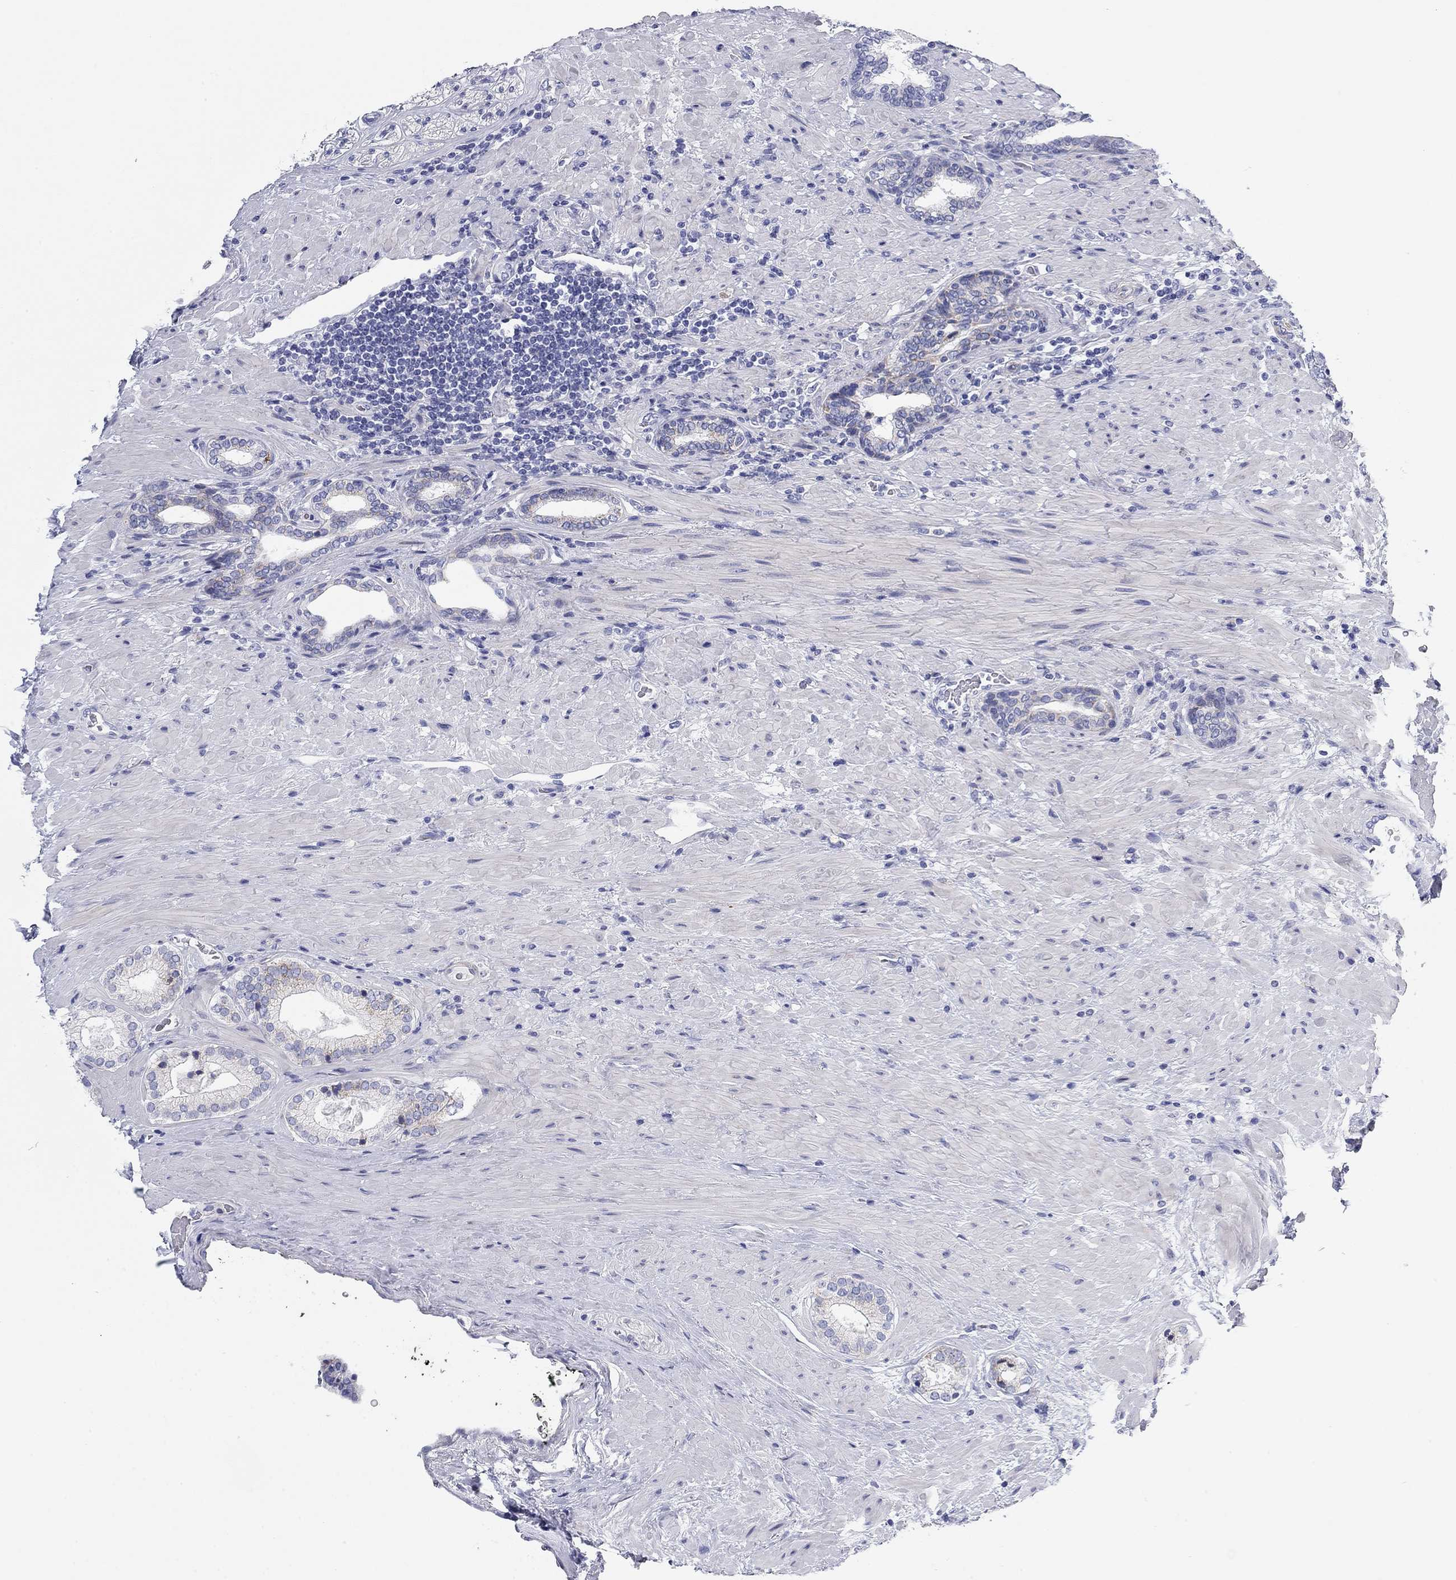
{"staining": {"intensity": "negative", "quantity": "none", "location": "none"}, "tissue": "prostate cancer", "cell_type": "Tumor cells", "image_type": "cancer", "snomed": [{"axis": "morphology", "description": "Adenocarcinoma, Low grade"}, {"axis": "topography", "description": "Prostate and seminal vesicle, NOS"}], "caption": "A high-resolution histopathology image shows immunohistochemistry staining of adenocarcinoma (low-grade) (prostate), which exhibits no significant expression in tumor cells. The staining was performed using DAB to visualize the protein expression in brown, while the nuclei were stained in blue with hematoxylin (Magnification: 20x).", "gene": "CHI3L2", "patient": {"sex": "male", "age": 61}}